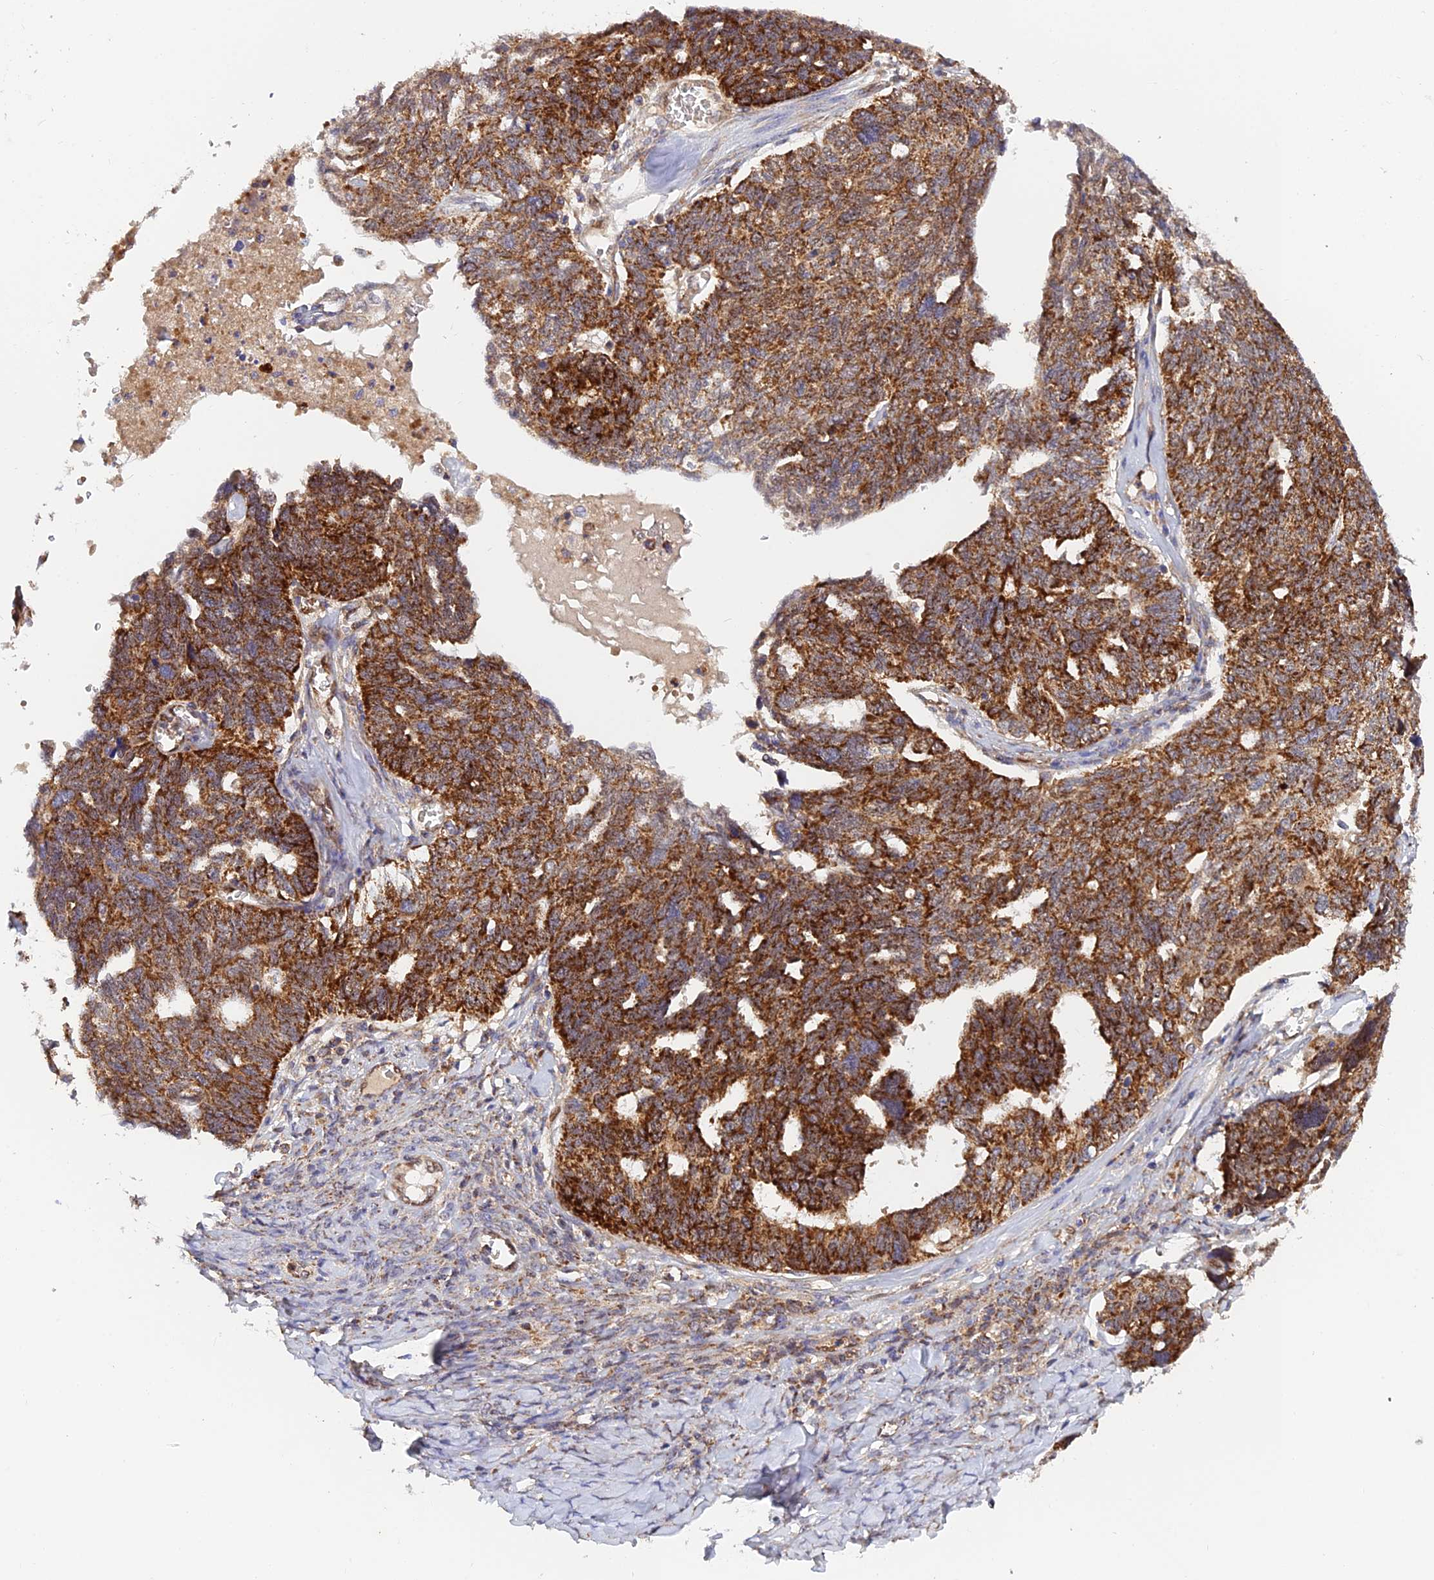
{"staining": {"intensity": "strong", "quantity": ">75%", "location": "cytoplasmic/membranous"}, "tissue": "ovarian cancer", "cell_type": "Tumor cells", "image_type": "cancer", "snomed": [{"axis": "morphology", "description": "Cystadenocarcinoma, serous, NOS"}, {"axis": "topography", "description": "Ovary"}], "caption": "Human serous cystadenocarcinoma (ovarian) stained with a protein marker exhibits strong staining in tumor cells.", "gene": "PODNL1", "patient": {"sex": "female", "age": 79}}